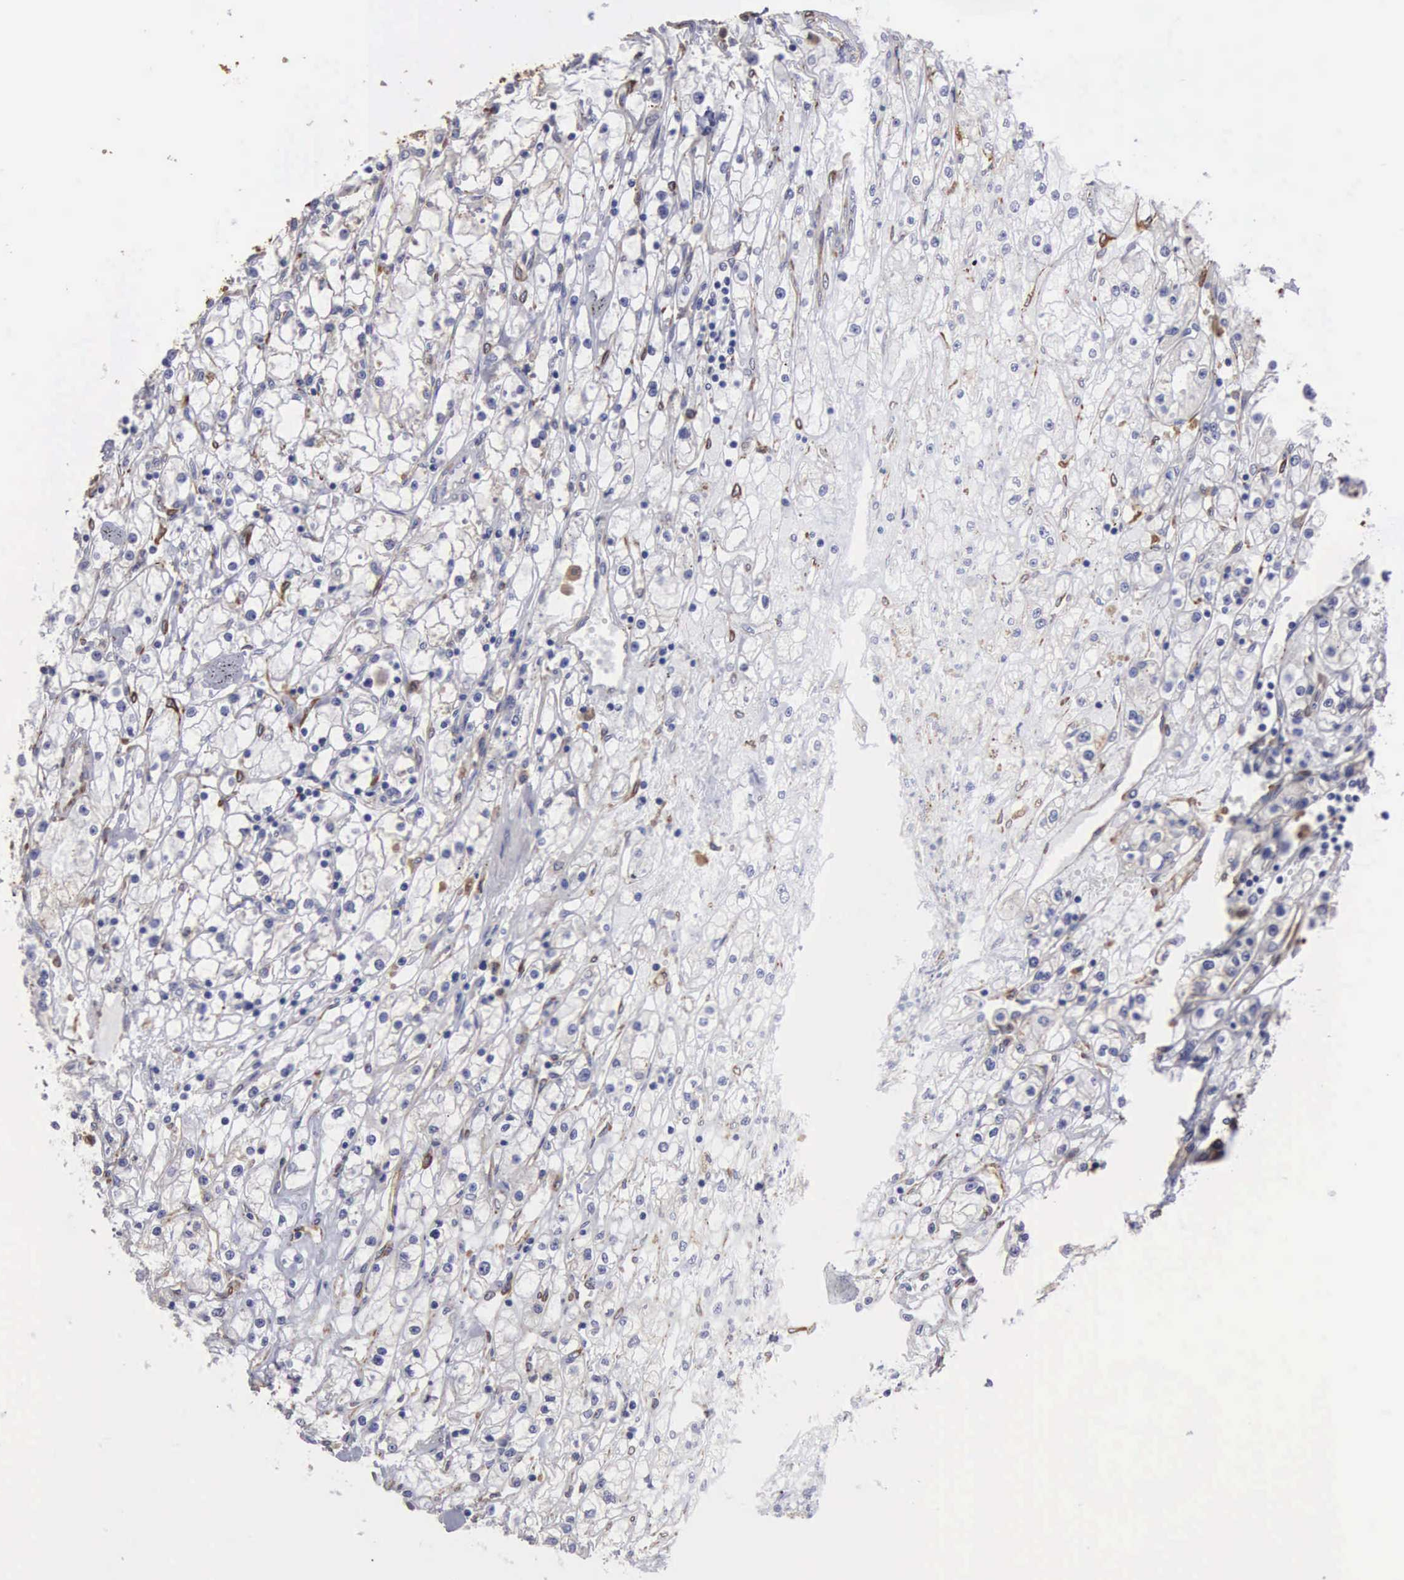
{"staining": {"intensity": "negative", "quantity": "none", "location": "none"}, "tissue": "renal cancer", "cell_type": "Tumor cells", "image_type": "cancer", "snomed": [{"axis": "morphology", "description": "Adenocarcinoma, NOS"}, {"axis": "topography", "description": "Kidney"}], "caption": "The image demonstrates no staining of tumor cells in renal cancer.", "gene": "LIN52", "patient": {"sex": "male", "age": 56}}